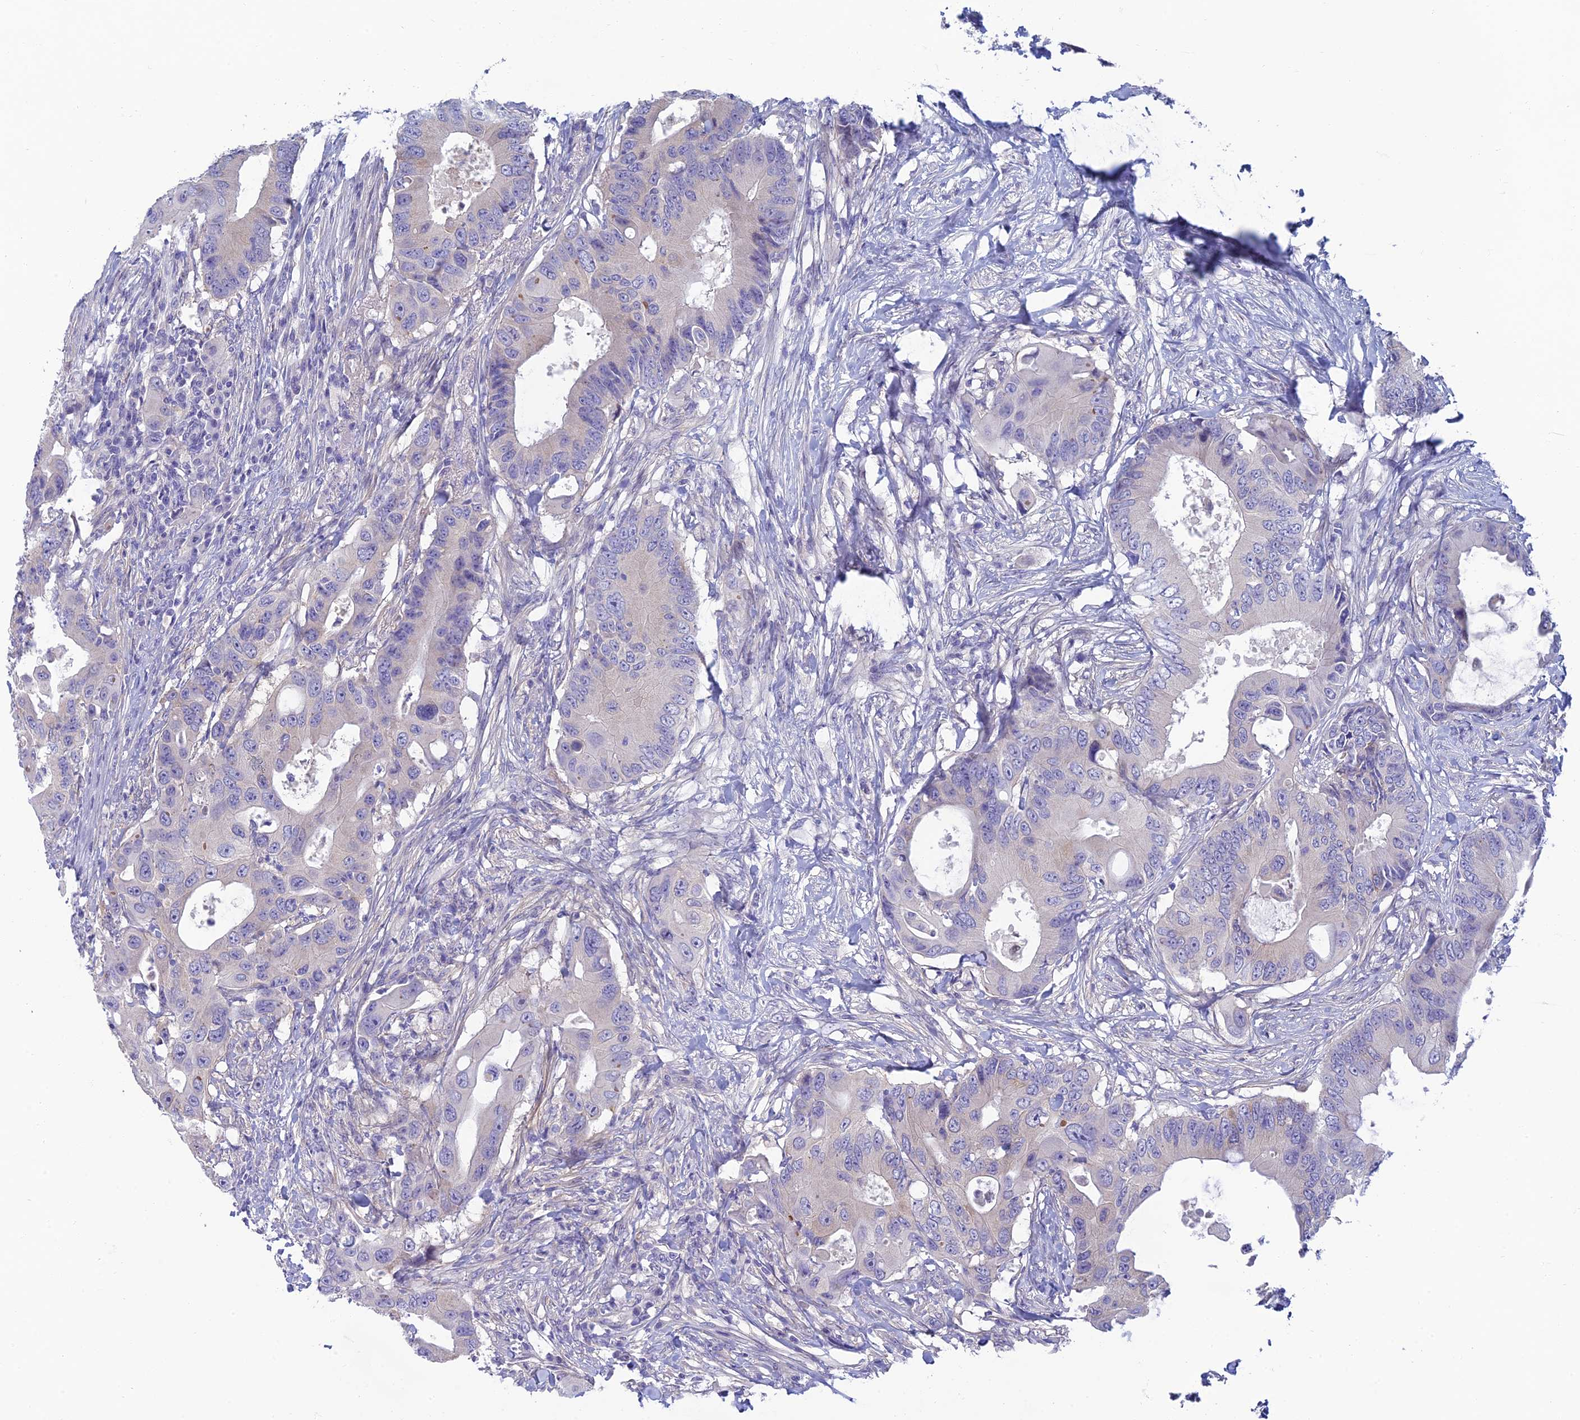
{"staining": {"intensity": "negative", "quantity": "none", "location": "none"}, "tissue": "colorectal cancer", "cell_type": "Tumor cells", "image_type": "cancer", "snomed": [{"axis": "morphology", "description": "Adenocarcinoma, NOS"}, {"axis": "topography", "description": "Colon"}], "caption": "Immunohistochemistry photomicrograph of neoplastic tissue: colorectal adenocarcinoma stained with DAB reveals no significant protein expression in tumor cells.", "gene": "NEURL1", "patient": {"sex": "male", "age": 71}}